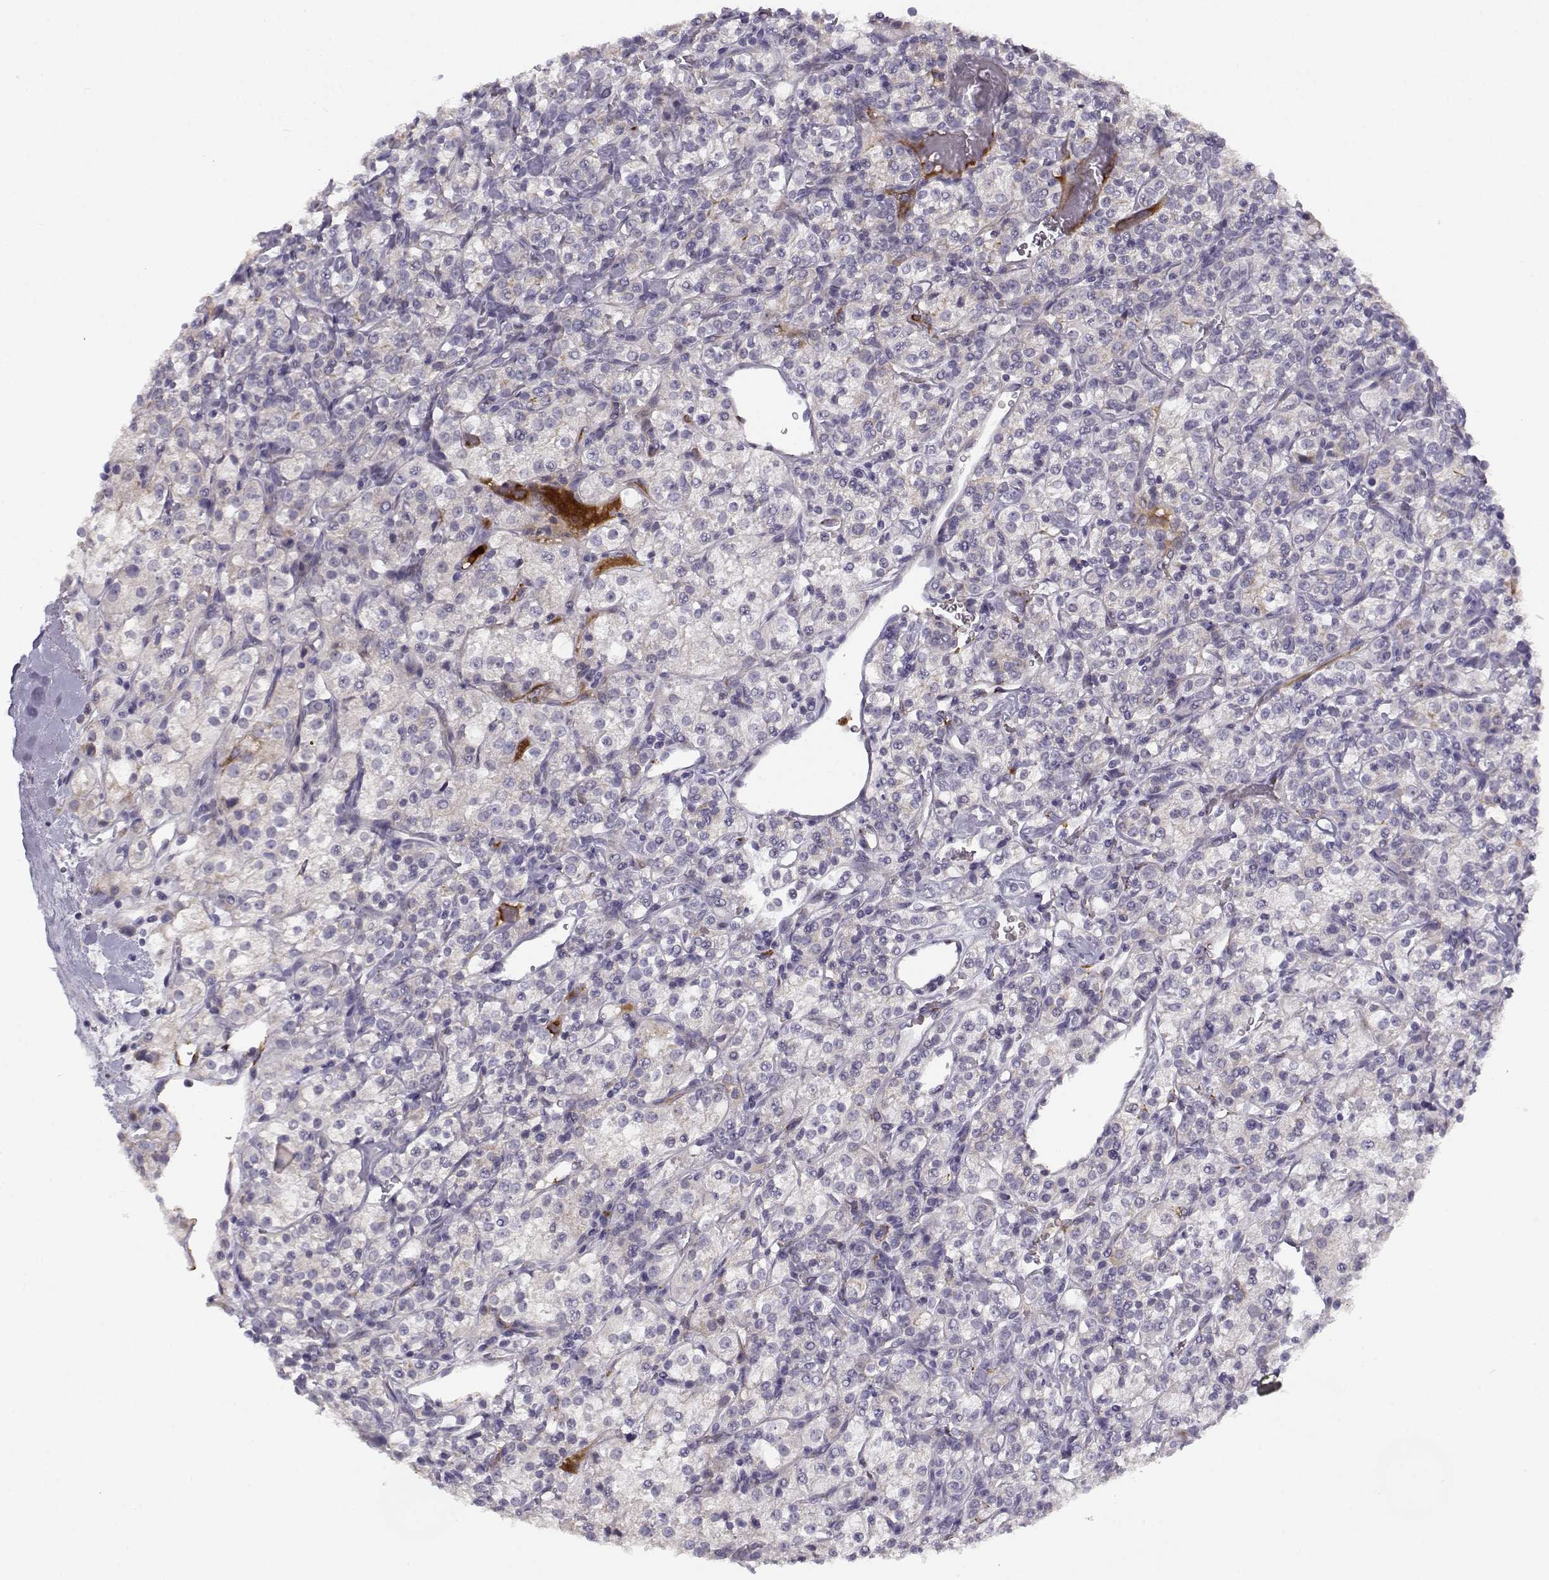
{"staining": {"intensity": "negative", "quantity": "none", "location": "none"}, "tissue": "renal cancer", "cell_type": "Tumor cells", "image_type": "cancer", "snomed": [{"axis": "morphology", "description": "Adenocarcinoma, NOS"}, {"axis": "topography", "description": "Kidney"}], "caption": "Adenocarcinoma (renal) was stained to show a protein in brown. There is no significant expression in tumor cells.", "gene": "DDX25", "patient": {"sex": "male", "age": 77}}